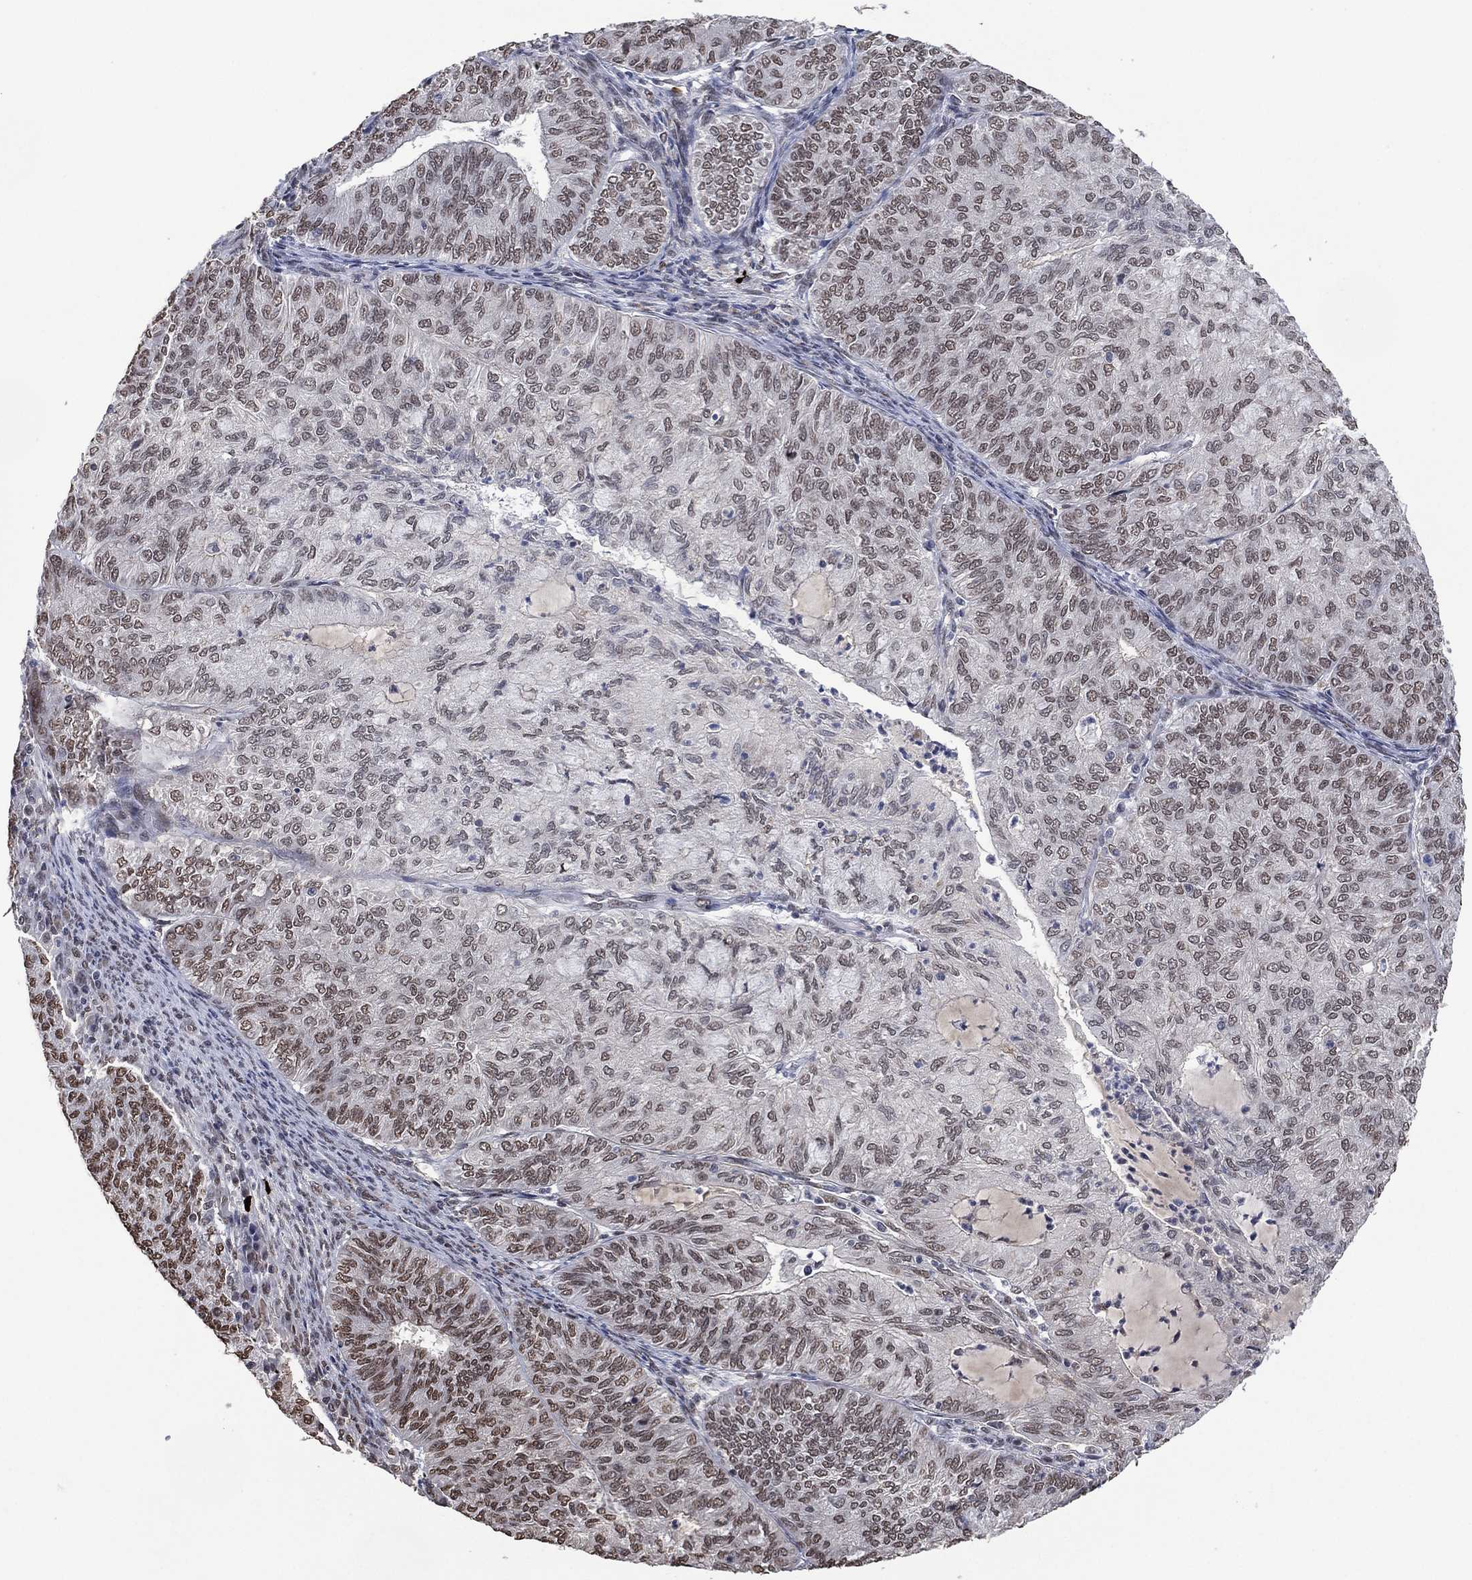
{"staining": {"intensity": "weak", "quantity": "25%-75%", "location": "nuclear"}, "tissue": "endometrial cancer", "cell_type": "Tumor cells", "image_type": "cancer", "snomed": [{"axis": "morphology", "description": "Adenocarcinoma, NOS"}, {"axis": "topography", "description": "Endometrium"}], "caption": "This is a photomicrograph of immunohistochemistry staining of endometrial cancer (adenocarcinoma), which shows weak expression in the nuclear of tumor cells.", "gene": "EHMT1", "patient": {"sex": "female", "age": 82}}